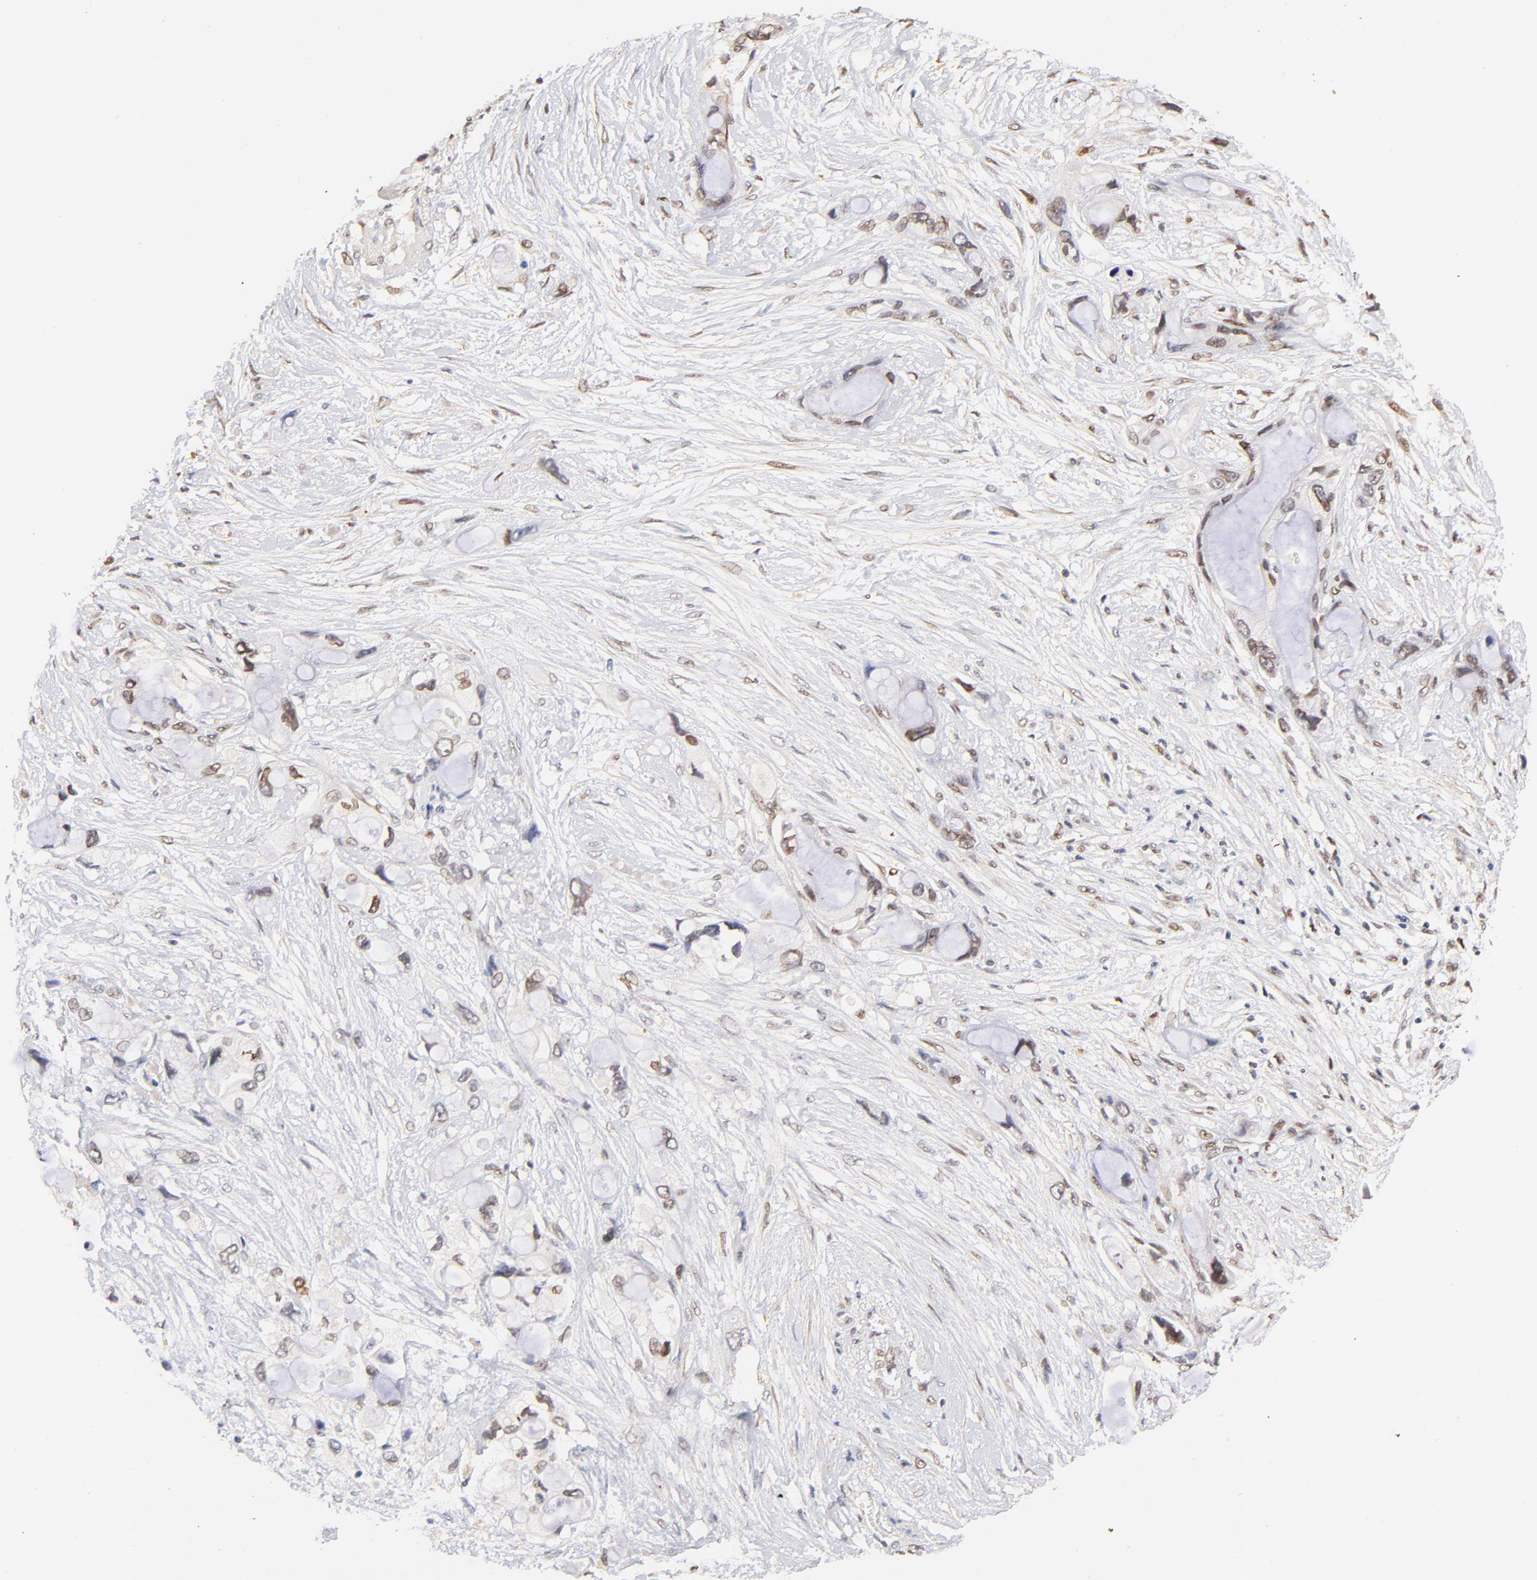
{"staining": {"intensity": "weak", "quantity": "25%-75%", "location": "cytoplasmic/membranous,nuclear"}, "tissue": "pancreatic cancer", "cell_type": "Tumor cells", "image_type": "cancer", "snomed": [{"axis": "morphology", "description": "Adenocarcinoma, NOS"}, {"axis": "topography", "description": "Pancreas"}], "caption": "Immunohistochemistry (DAB (3,3'-diaminobenzidine)) staining of human adenocarcinoma (pancreatic) displays weak cytoplasmic/membranous and nuclear protein staining in approximately 25%-75% of tumor cells.", "gene": "ZFP92", "patient": {"sex": "female", "age": 59}}